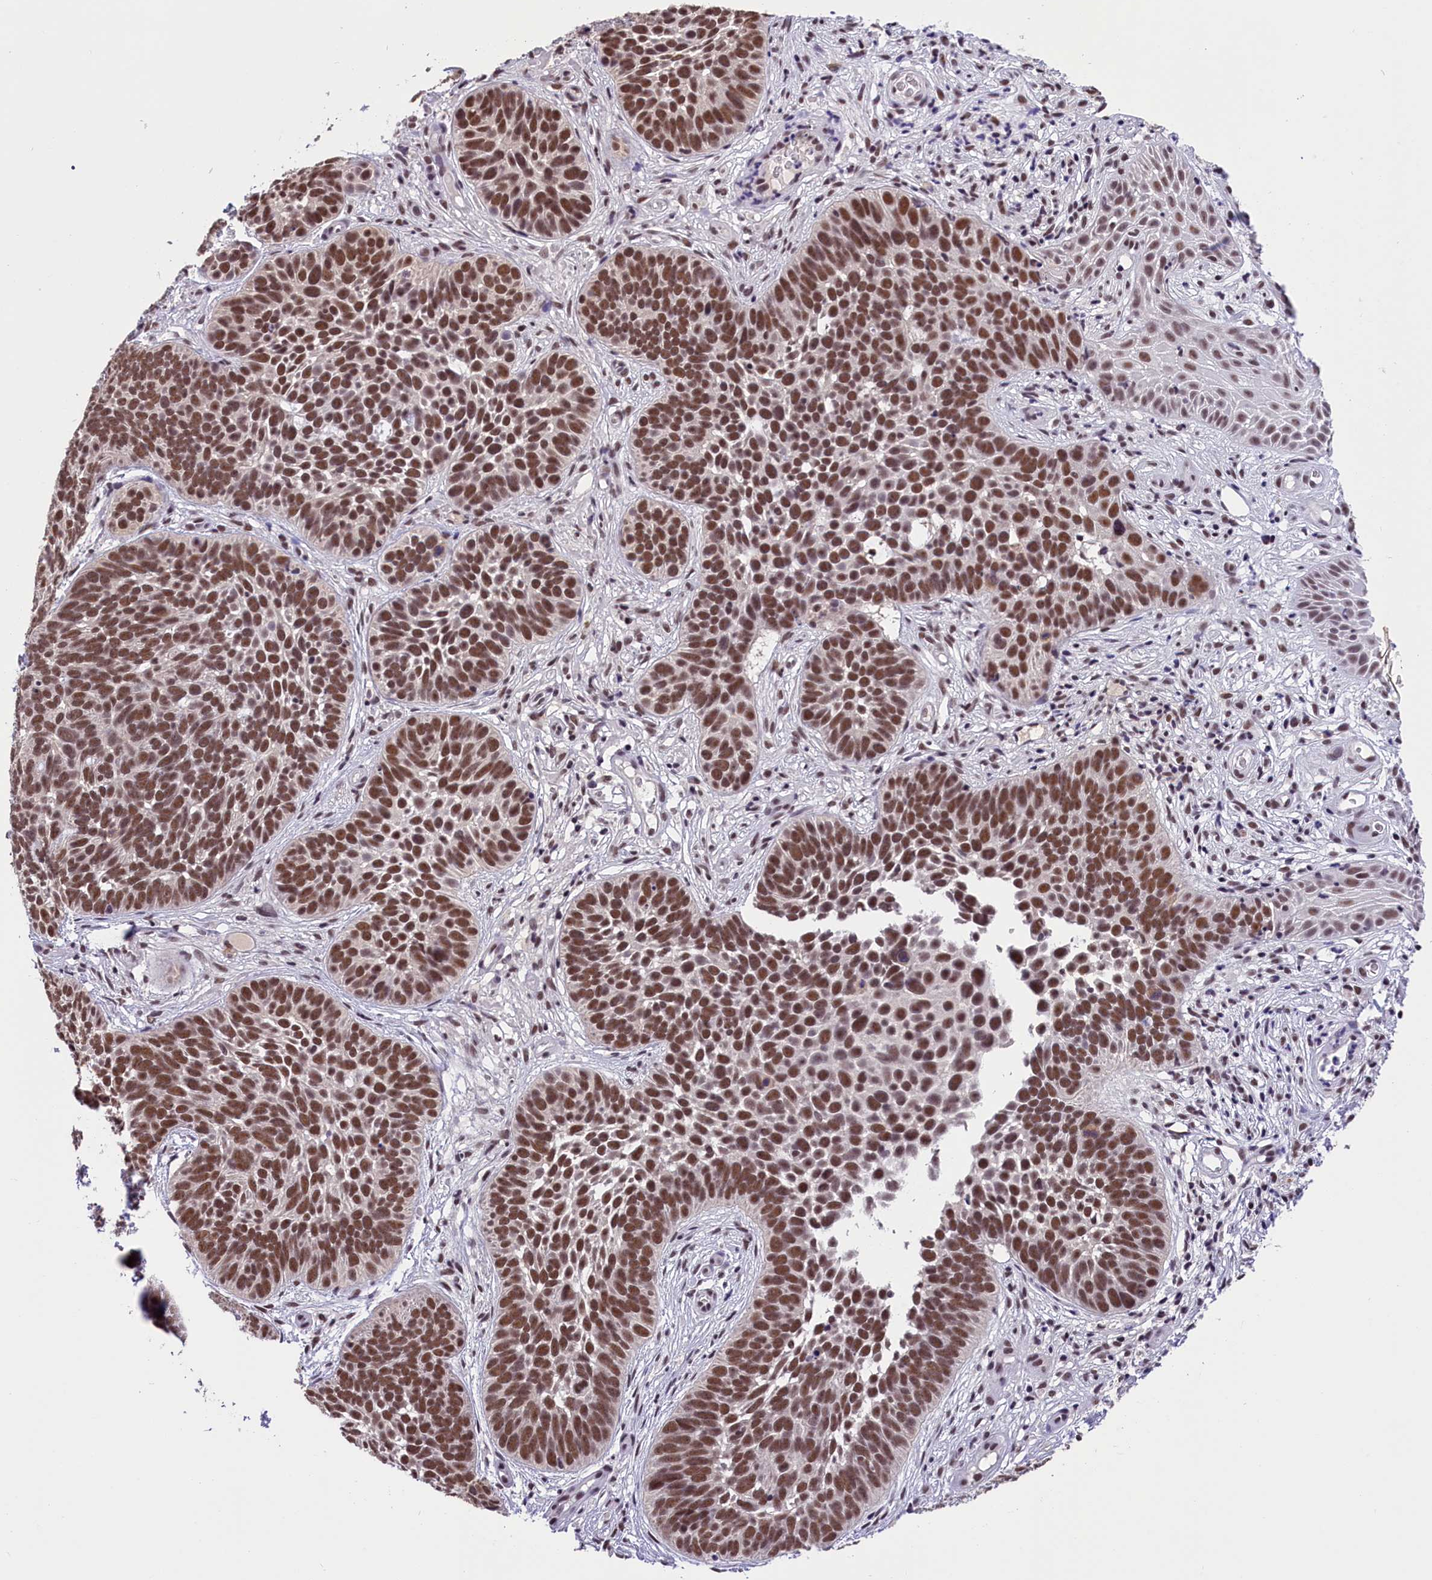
{"staining": {"intensity": "strong", "quantity": ">75%", "location": "nuclear"}, "tissue": "skin cancer", "cell_type": "Tumor cells", "image_type": "cancer", "snomed": [{"axis": "morphology", "description": "Basal cell carcinoma"}, {"axis": "topography", "description": "Skin"}], "caption": "Immunohistochemistry (IHC) (DAB) staining of human skin cancer (basal cell carcinoma) exhibits strong nuclear protein positivity in about >75% of tumor cells. (DAB = brown stain, brightfield microscopy at high magnification).", "gene": "ZC3H4", "patient": {"sex": "male", "age": 89}}